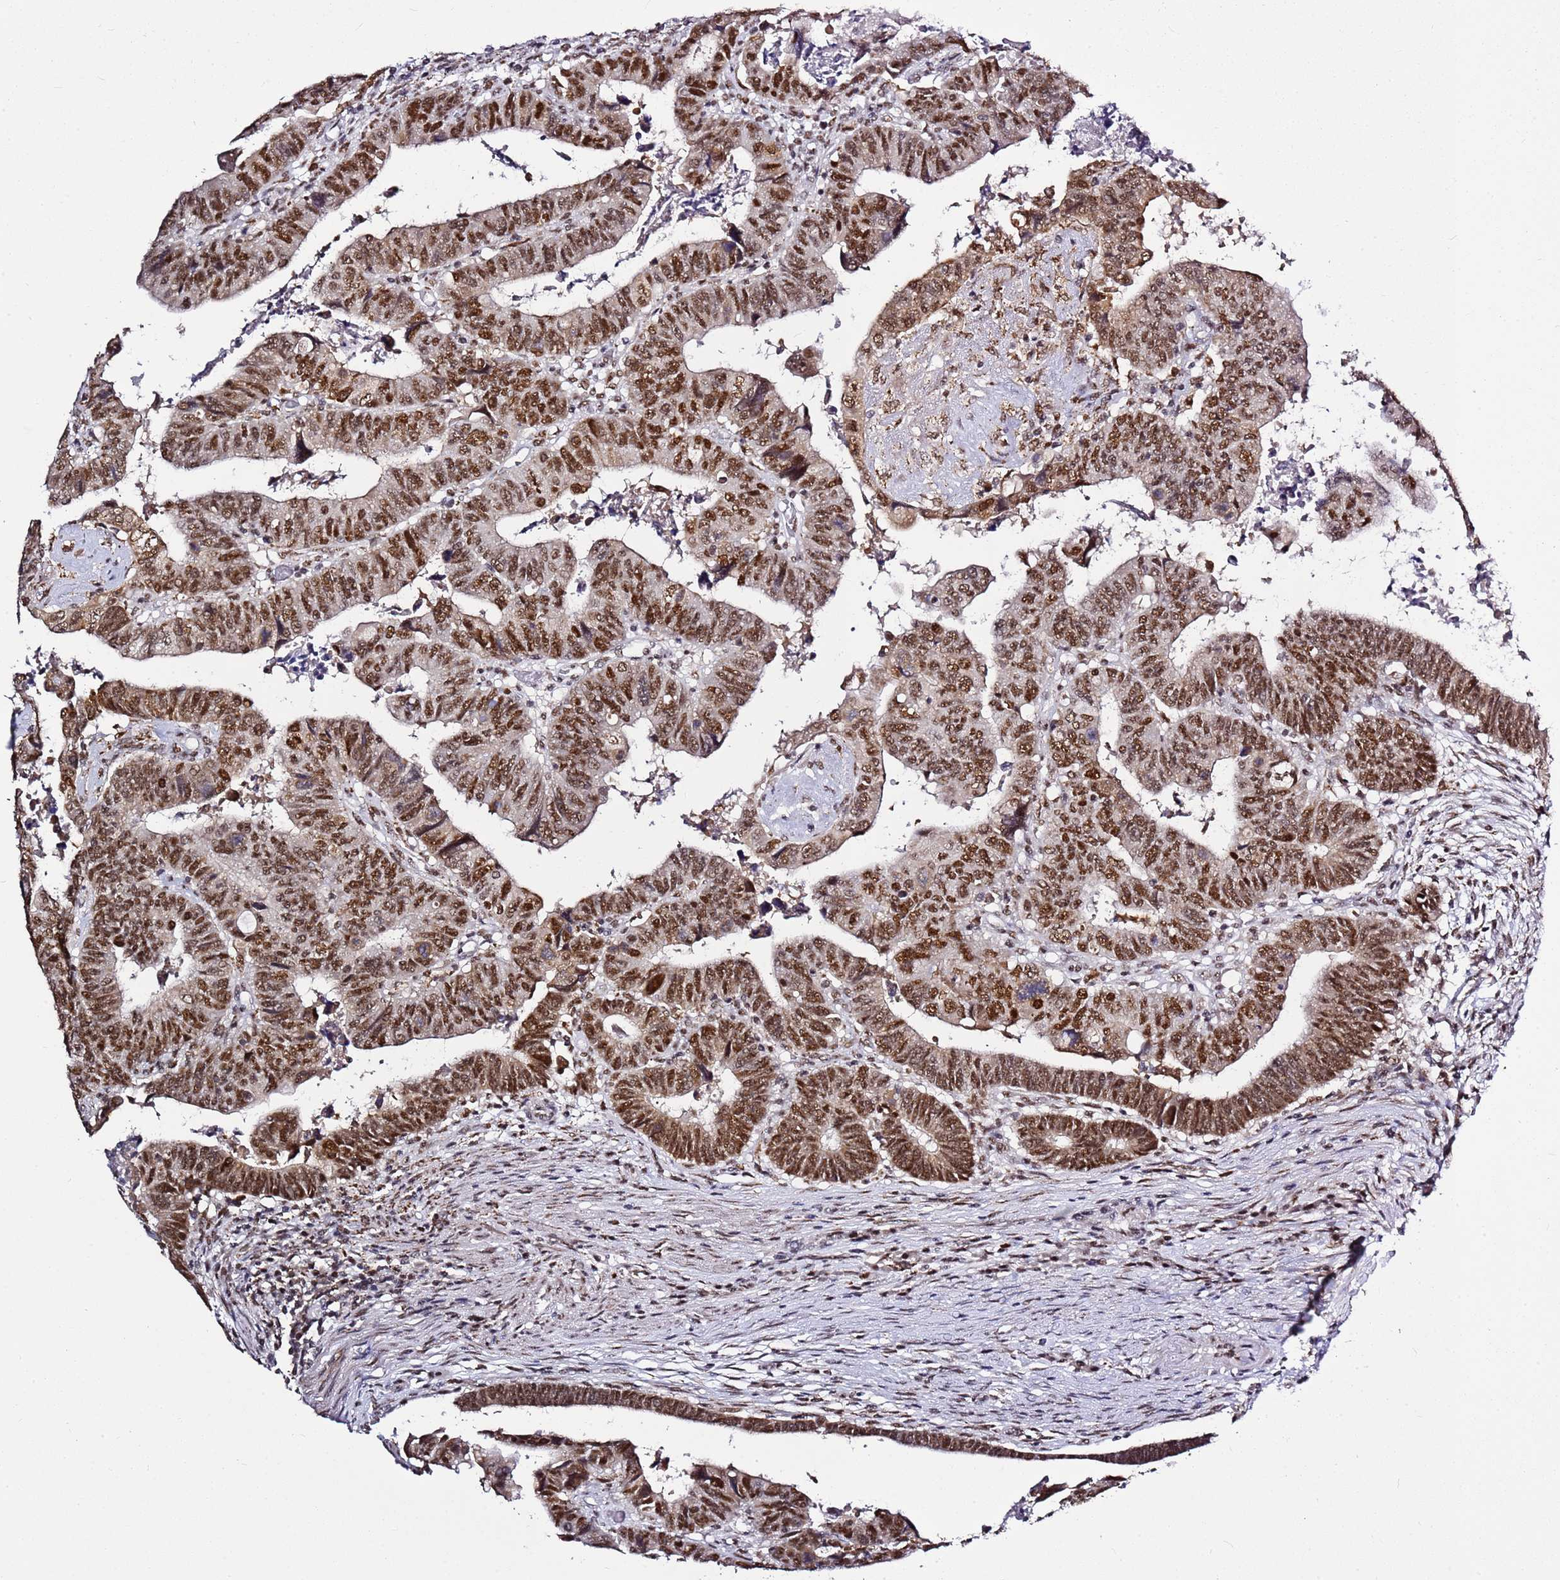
{"staining": {"intensity": "strong", "quantity": ">75%", "location": "nuclear"}, "tissue": "colorectal cancer", "cell_type": "Tumor cells", "image_type": "cancer", "snomed": [{"axis": "morphology", "description": "Normal tissue, NOS"}, {"axis": "morphology", "description": "Adenocarcinoma, NOS"}, {"axis": "topography", "description": "Rectum"}], "caption": "Protein staining by IHC demonstrates strong nuclear staining in about >75% of tumor cells in colorectal adenocarcinoma.", "gene": "AKAP8L", "patient": {"sex": "female", "age": 65}}